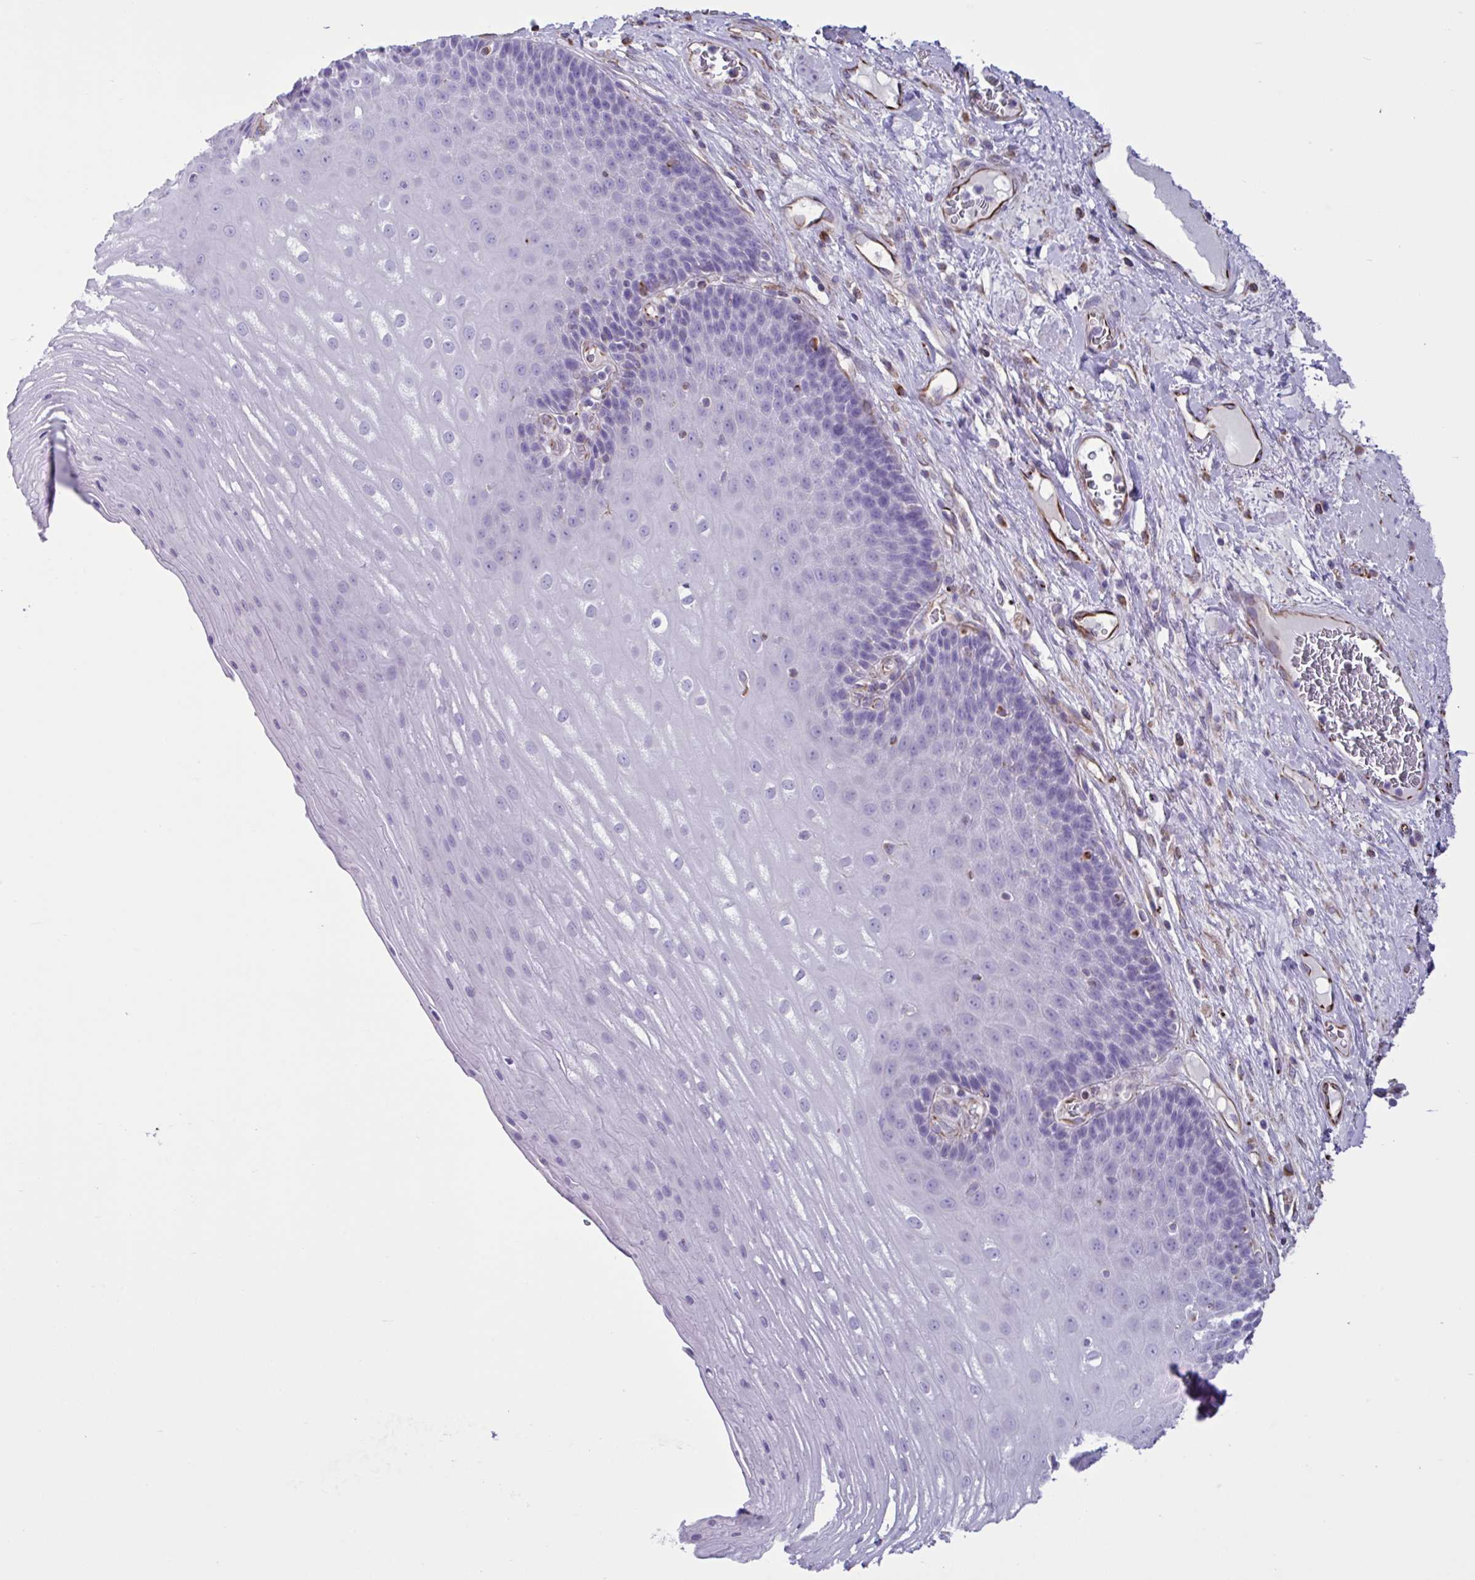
{"staining": {"intensity": "negative", "quantity": "none", "location": "none"}, "tissue": "esophagus", "cell_type": "Squamous epithelial cells", "image_type": "normal", "snomed": [{"axis": "morphology", "description": "Normal tissue, NOS"}, {"axis": "topography", "description": "Esophagus"}], "caption": "Immunohistochemistry (IHC) photomicrograph of unremarkable human esophagus stained for a protein (brown), which reveals no staining in squamous epithelial cells. (DAB immunohistochemistry (IHC), high magnification).", "gene": "TMEM86B", "patient": {"sex": "male", "age": 62}}